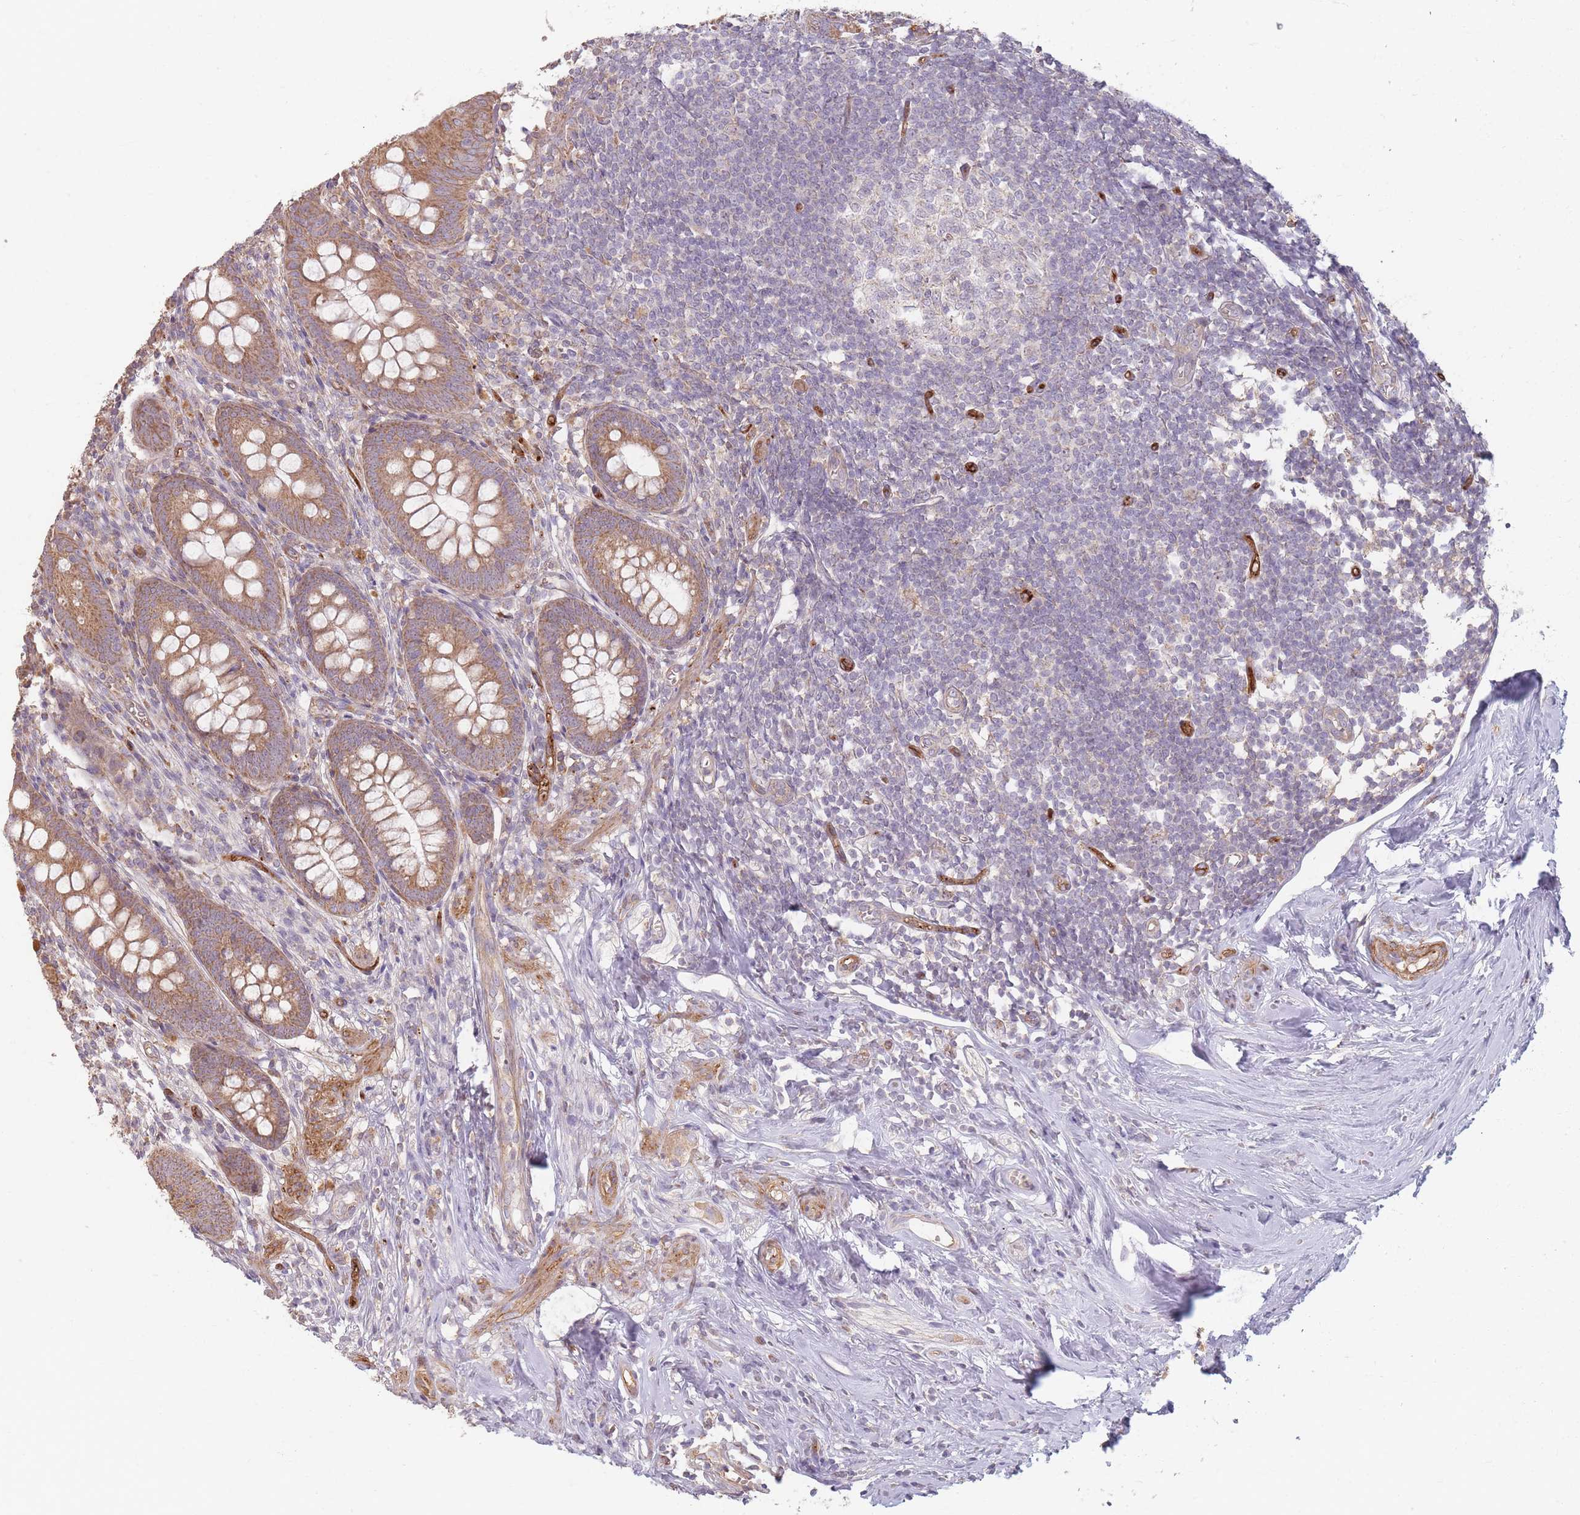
{"staining": {"intensity": "moderate", "quantity": ">75%", "location": "cytoplasmic/membranous"}, "tissue": "appendix", "cell_type": "Glandular cells", "image_type": "normal", "snomed": [{"axis": "morphology", "description": "Normal tissue, NOS"}, {"axis": "topography", "description": "Appendix"}], "caption": "About >75% of glandular cells in benign appendix show moderate cytoplasmic/membranous protein staining as visualized by brown immunohistochemical staining.", "gene": "MRPS6", "patient": {"sex": "female", "age": 51}}